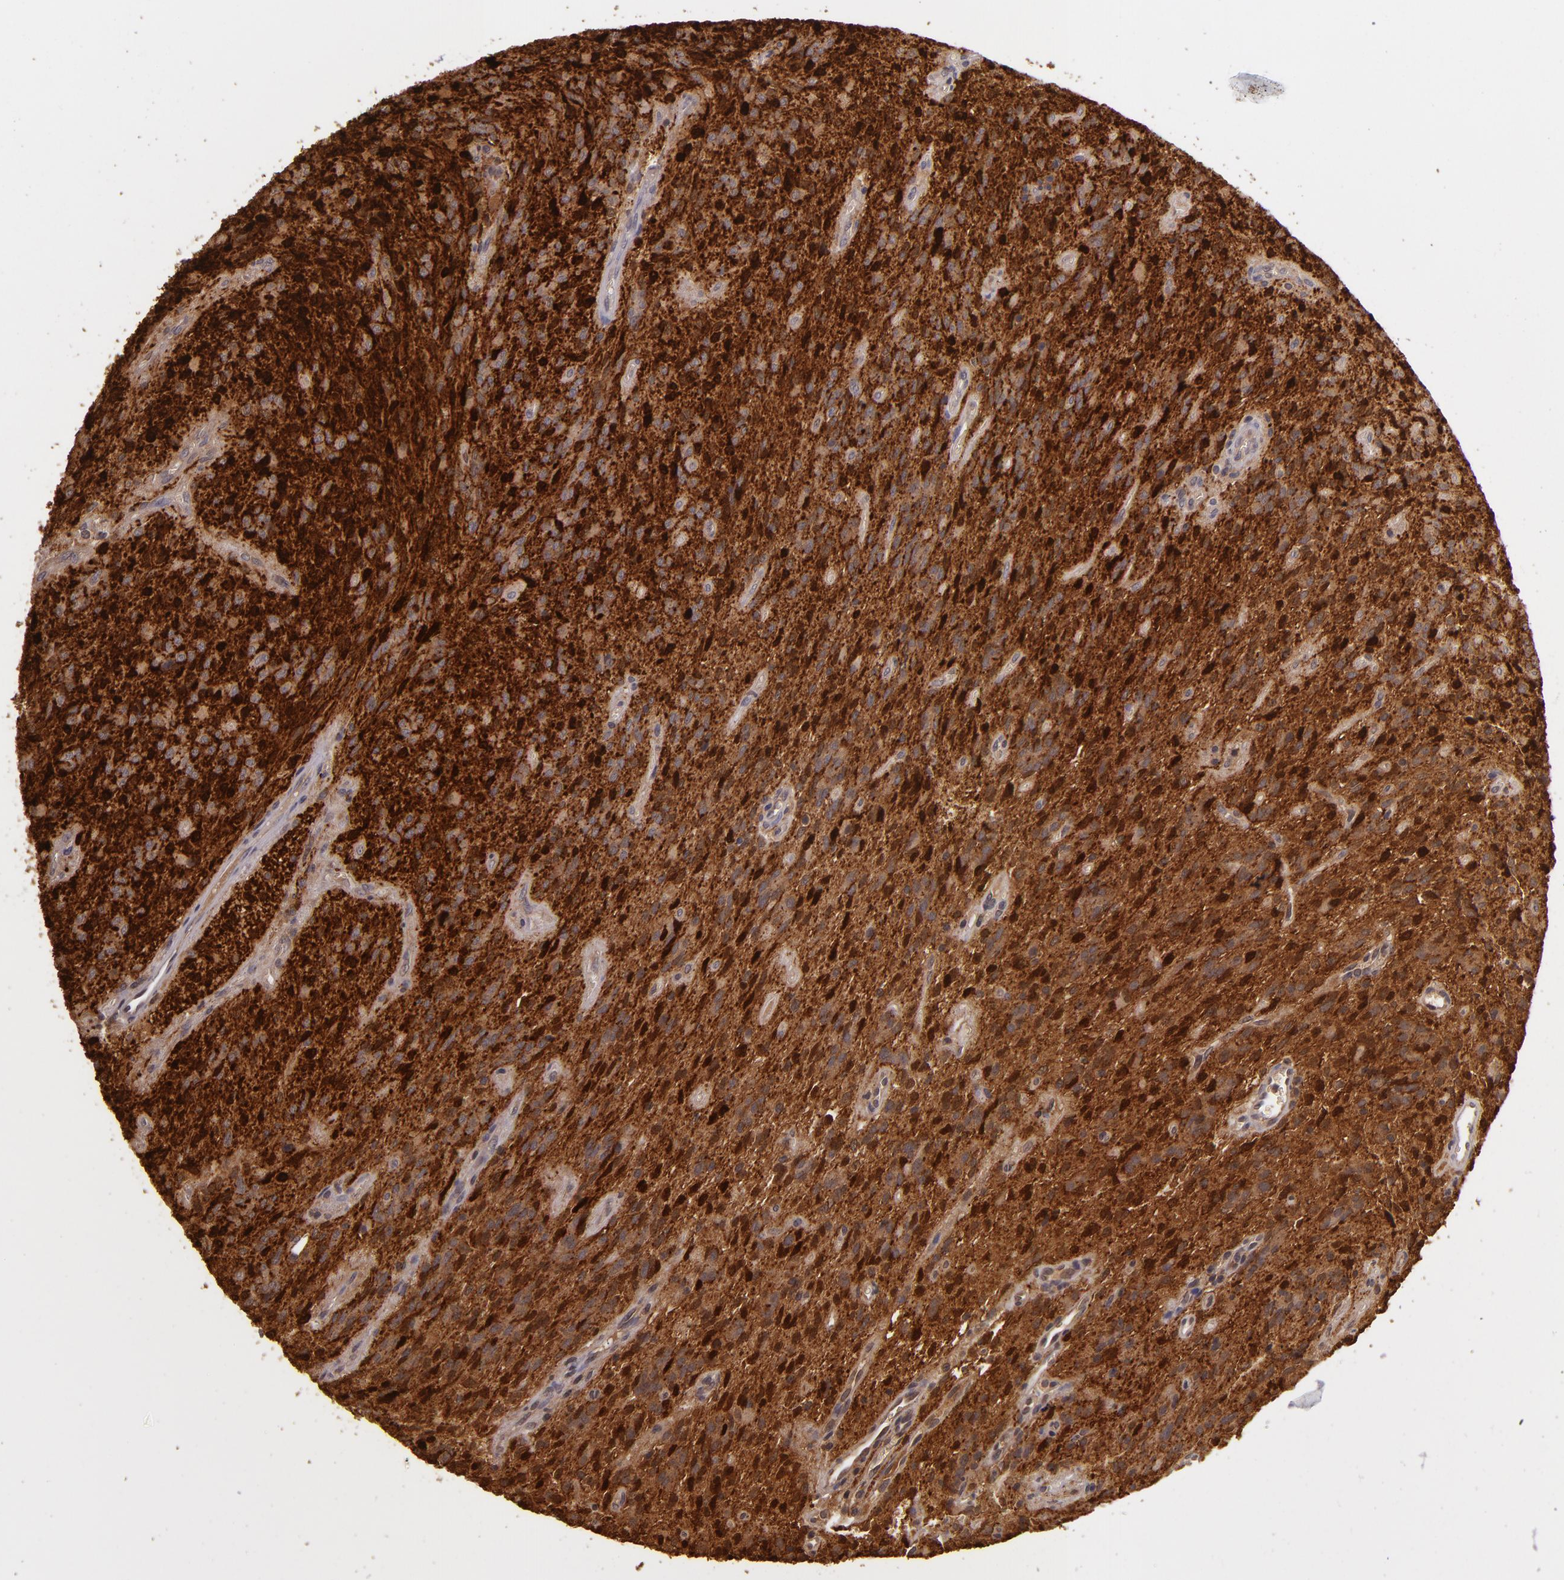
{"staining": {"intensity": "strong", "quantity": "25%-75%", "location": "cytoplasmic/membranous,nuclear"}, "tissue": "glioma", "cell_type": "Tumor cells", "image_type": "cancer", "snomed": [{"axis": "morphology", "description": "Glioma, malignant, Low grade"}, {"axis": "topography", "description": "Brain"}], "caption": "The micrograph reveals staining of glioma, revealing strong cytoplasmic/membranous and nuclear protein staining (brown color) within tumor cells.", "gene": "SNCB", "patient": {"sex": "female", "age": 15}}